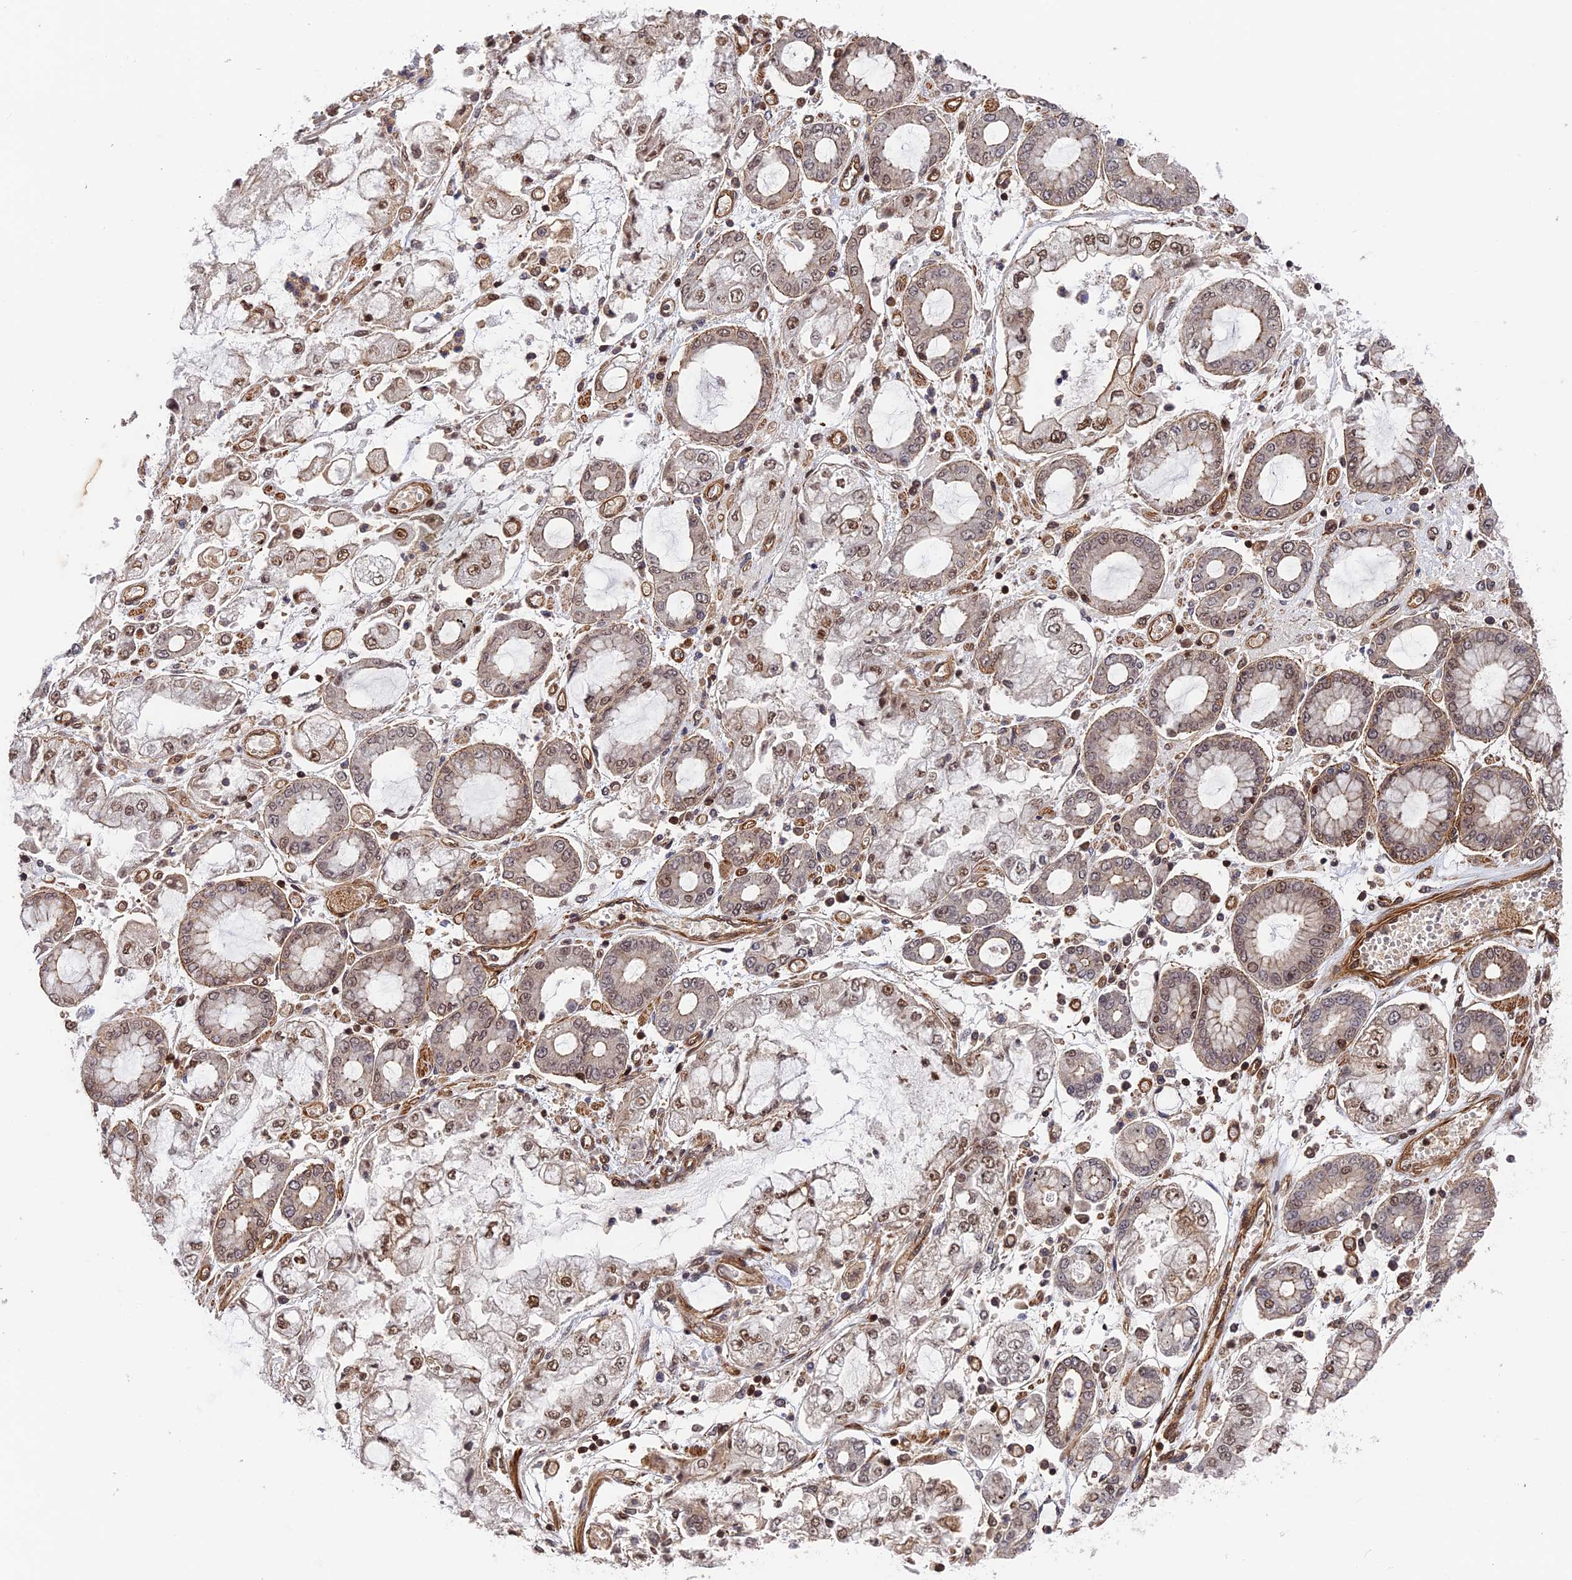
{"staining": {"intensity": "moderate", "quantity": ">75%", "location": "cytoplasmic/membranous,nuclear"}, "tissue": "stomach cancer", "cell_type": "Tumor cells", "image_type": "cancer", "snomed": [{"axis": "morphology", "description": "Adenocarcinoma, NOS"}, {"axis": "topography", "description": "Stomach"}], "caption": "High-magnification brightfield microscopy of stomach cancer (adenocarcinoma) stained with DAB (brown) and counterstained with hematoxylin (blue). tumor cells exhibit moderate cytoplasmic/membranous and nuclear staining is present in about>75% of cells. Nuclei are stained in blue.", "gene": "OSBPL1A", "patient": {"sex": "male", "age": 76}}